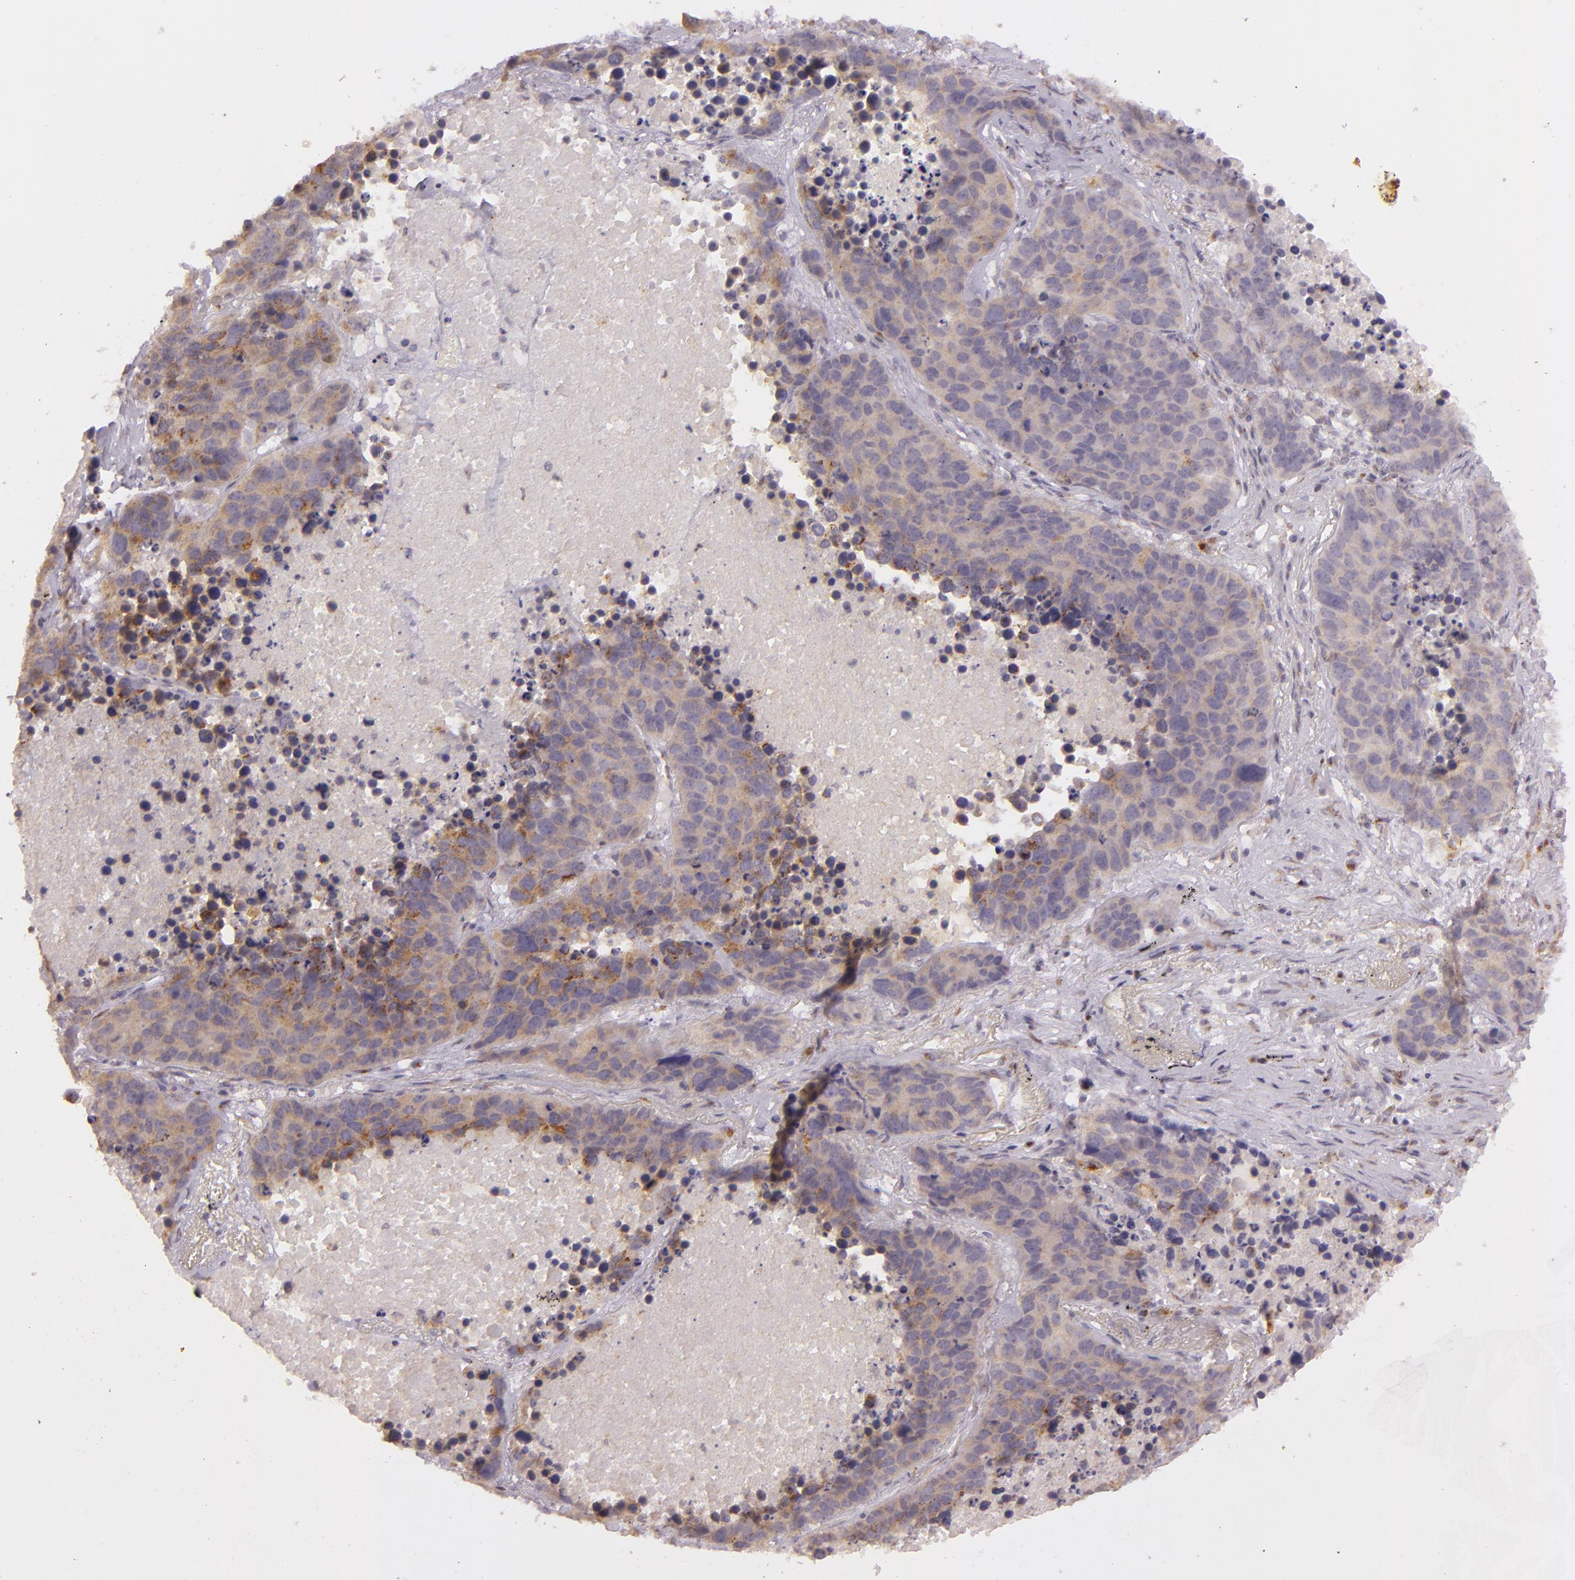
{"staining": {"intensity": "moderate", "quantity": ">75%", "location": "cytoplasmic/membranous"}, "tissue": "lung cancer", "cell_type": "Tumor cells", "image_type": "cancer", "snomed": [{"axis": "morphology", "description": "Carcinoid, malignant, NOS"}, {"axis": "topography", "description": "Lung"}], "caption": "About >75% of tumor cells in human malignant carcinoid (lung) exhibit moderate cytoplasmic/membranous protein expression as visualized by brown immunohistochemical staining.", "gene": "LGMN", "patient": {"sex": "male", "age": 60}}